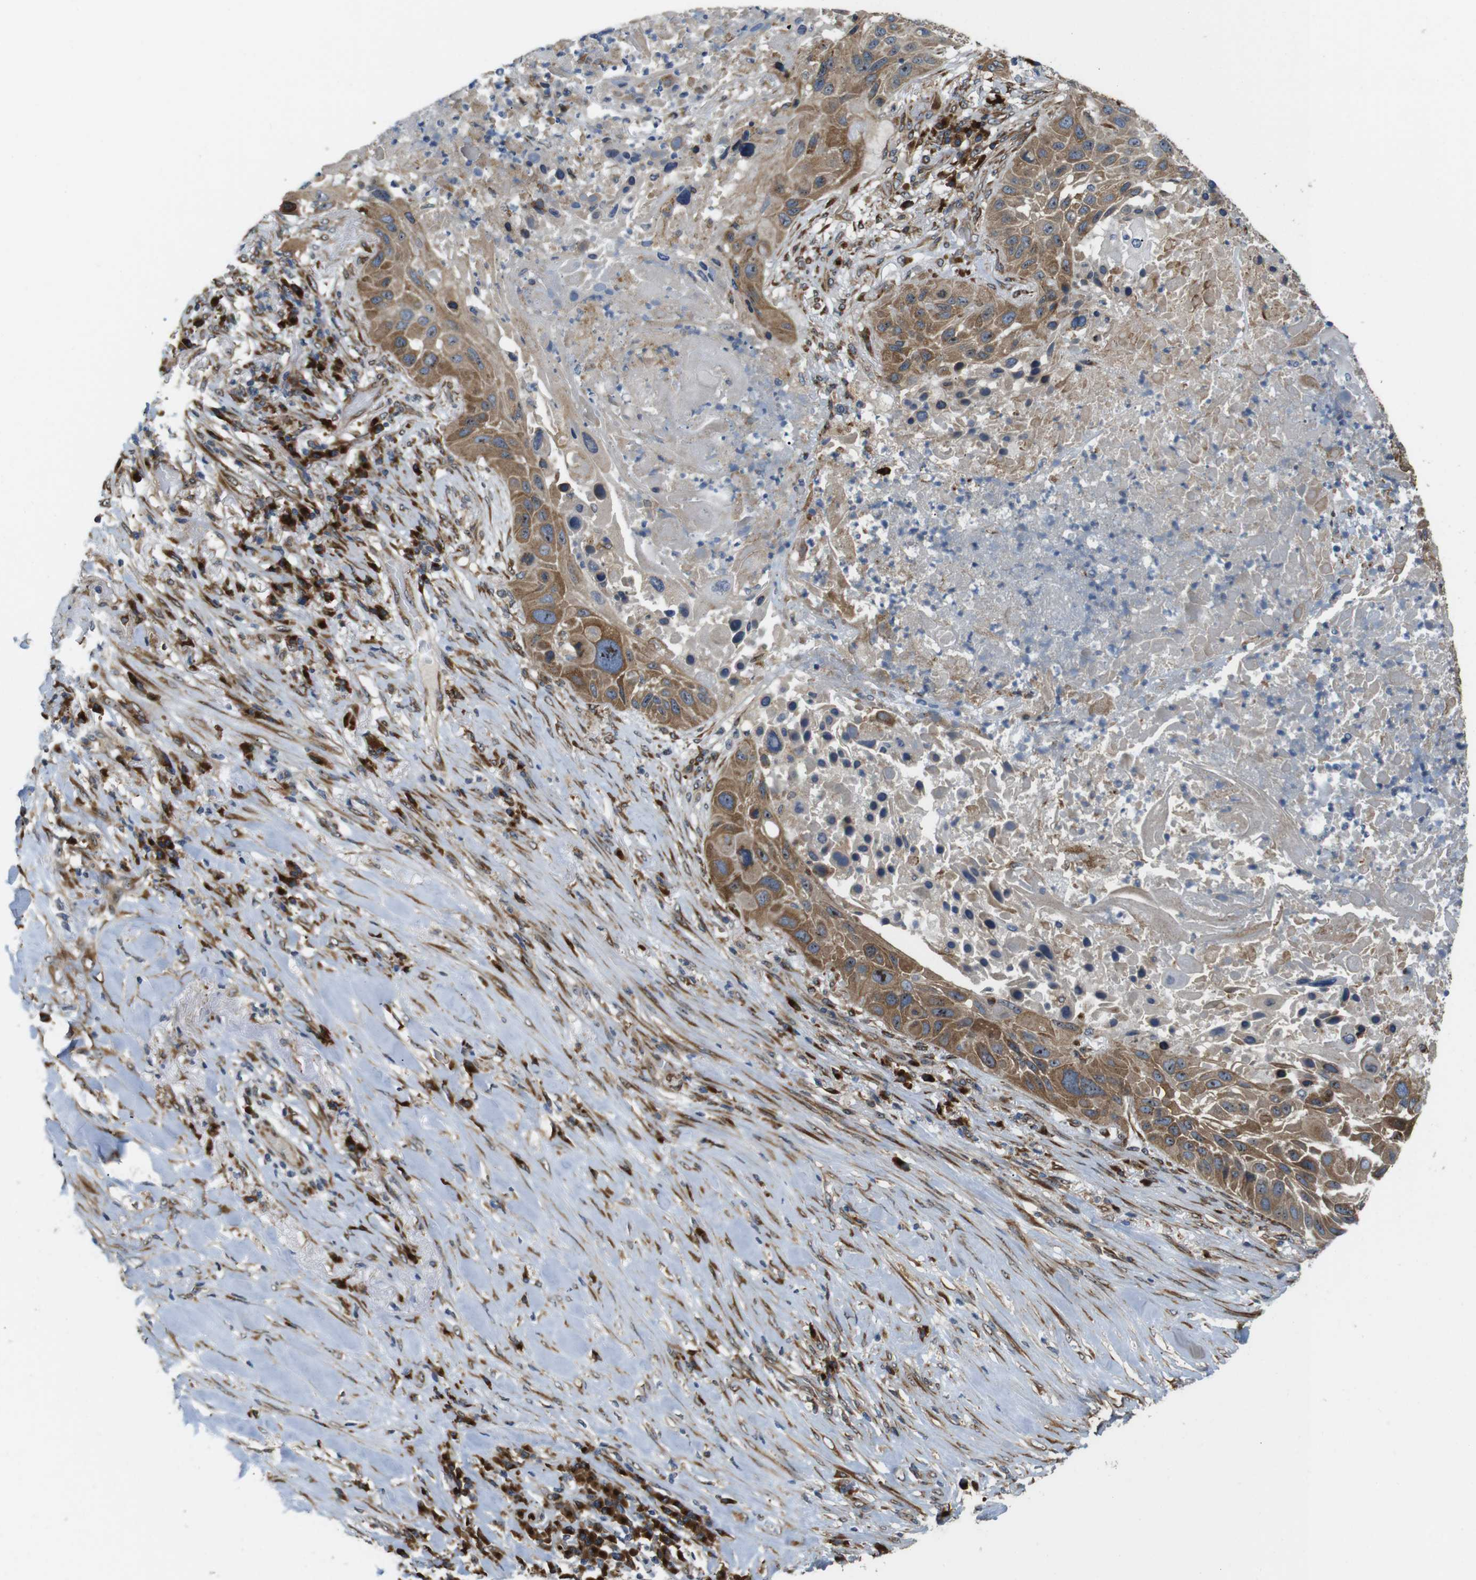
{"staining": {"intensity": "moderate", "quantity": ">75%", "location": "cytoplasmic/membranous"}, "tissue": "lung cancer", "cell_type": "Tumor cells", "image_type": "cancer", "snomed": [{"axis": "morphology", "description": "Squamous cell carcinoma, NOS"}, {"axis": "topography", "description": "Lung"}], "caption": "Brown immunohistochemical staining in human squamous cell carcinoma (lung) exhibits moderate cytoplasmic/membranous positivity in approximately >75% of tumor cells.", "gene": "TMEM143", "patient": {"sex": "male", "age": 57}}